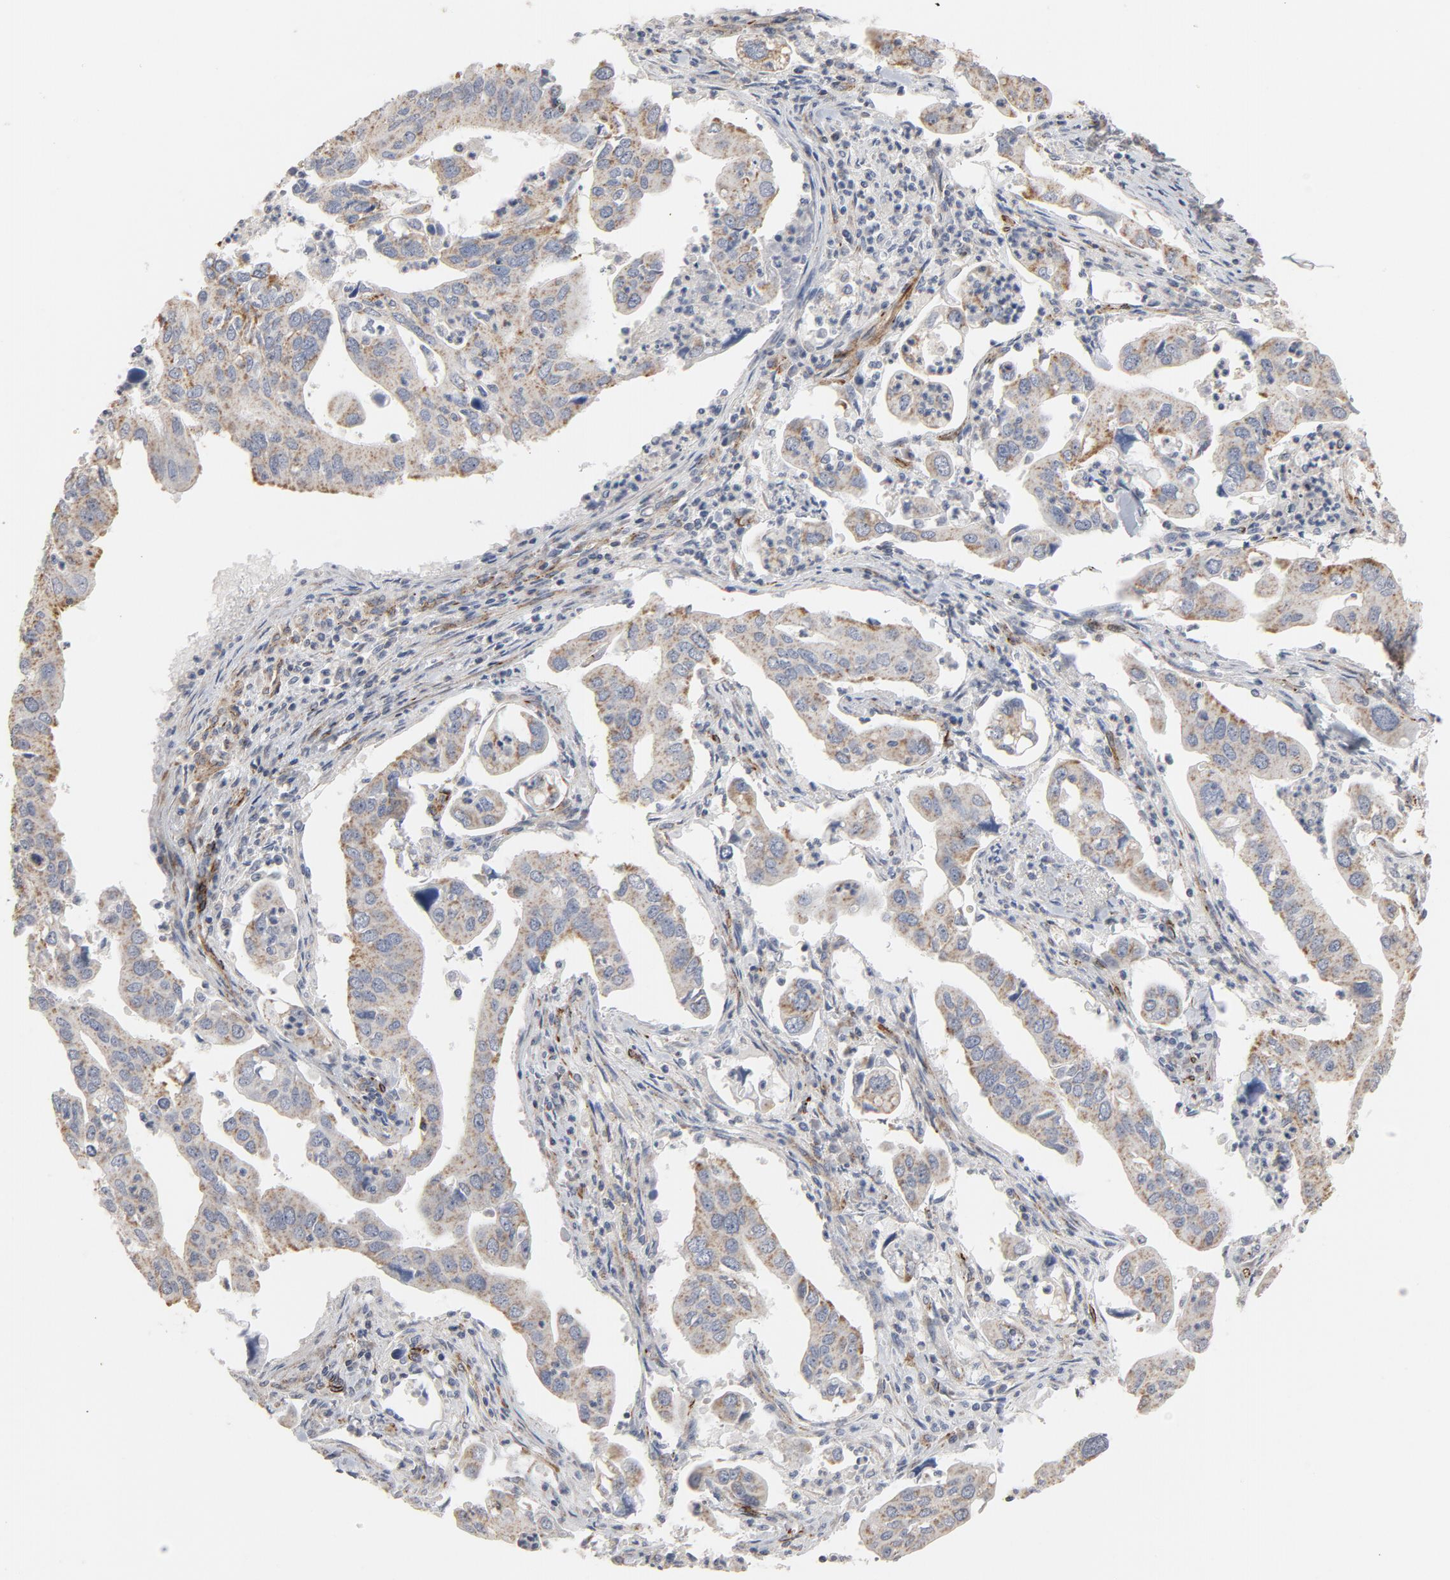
{"staining": {"intensity": "weak", "quantity": "25%-75%", "location": "cytoplasmic/membranous"}, "tissue": "lung cancer", "cell_type": "Tumor cells", "image_type": "cancer", "snomed": [{"axis": "morphology", "description": "Adenocarcinoma, NOS"}, {"axis": "topography", "description": "Lung"}], "caption": "Immunohistochemical staining of human lung cancer (adenocarcinoma) shows low levels of weak cytoplasmic/membranous protein positivity in approximately 25%-75% of tumor cells. (DAB (3,3'-diaminobenzidine) = brown stain, brightfield microscopy at high magnification).", "gene": "GNG2", "patient": {"sex": "male", "age": 48}}